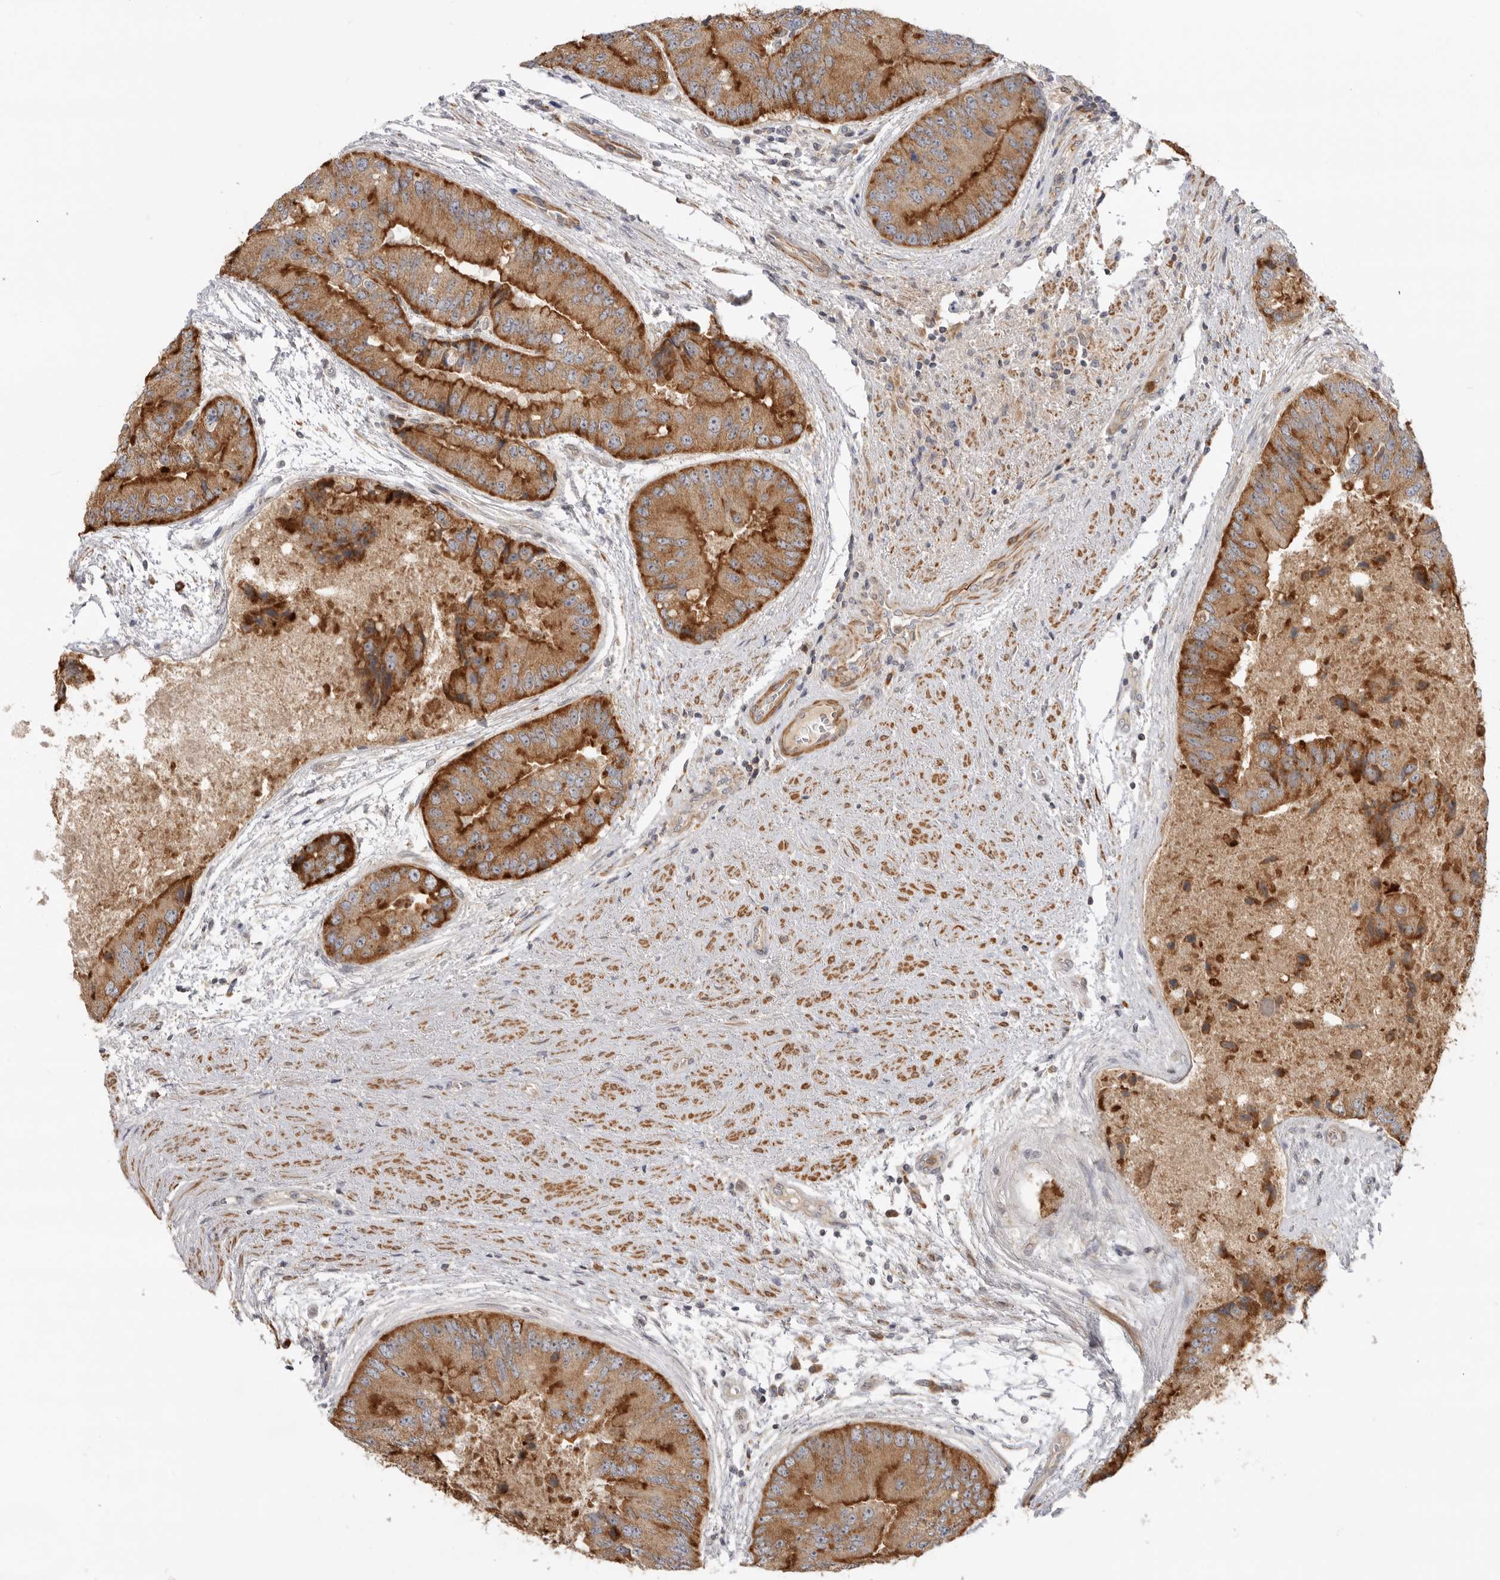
{"staining": {"intensity": "strong", "quantity": ">75%", "location": "cytoplasmic/membranous"}, "tissue": "prostate cancer", "cell_type": "Tumor cells", "image_type": "cancer", "snomed": [{"axis": "morphology", "description": "Adenocarcinoma, High grade"}, {"axis": "topography", "description": "Prostate"}], "caption": "Immunohistochemical staining of prostate cancer (adenocarcinoma (high-grade)) exhibits high levels of strong cytoplasmic/membranous protein staining in about >75% of tumor cells. The protein of interest is shown in brown color, while the nuclei are stained blue.", "gene": "GNE", "patient": {"sex": "male", "age": 70}}